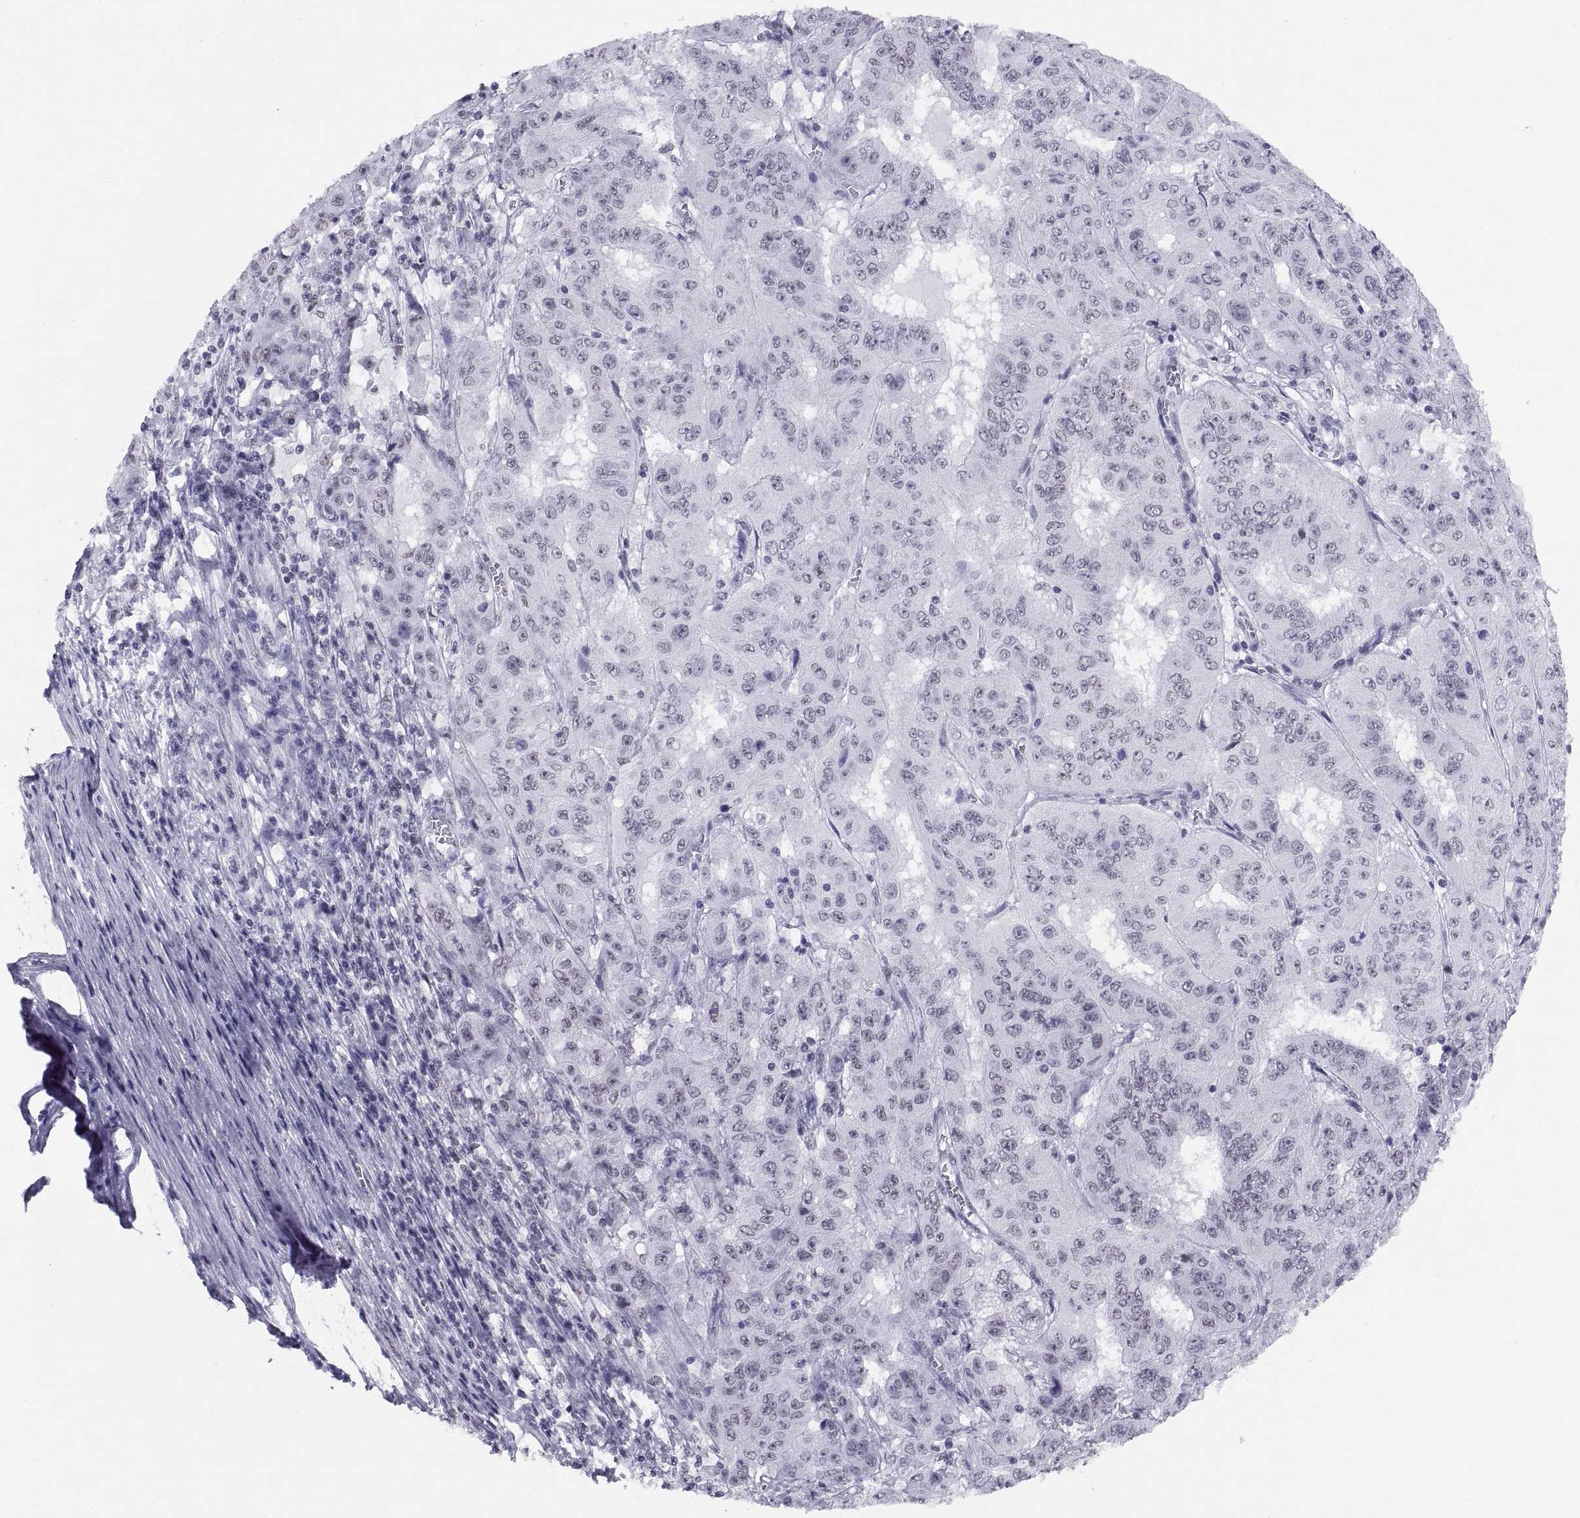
{"staining": {"intensity": "negative", "quantity": "none", "location": "none"}, "tissue": "pancreatic cancer", "cell_type": "Tumor cells", "image_type": "cancer", "snomed": [{"axis": "morphology", "description": "Adenocarcinoma, NOS"}, {"axis": "topography", "description": "Pancreas"}], "caption": "The photomicrograph reveals no staining of tumor cells in pancreatic cancer.", "gene": "NEUROD6", "patient": {"sex": "male", "age": 63}}